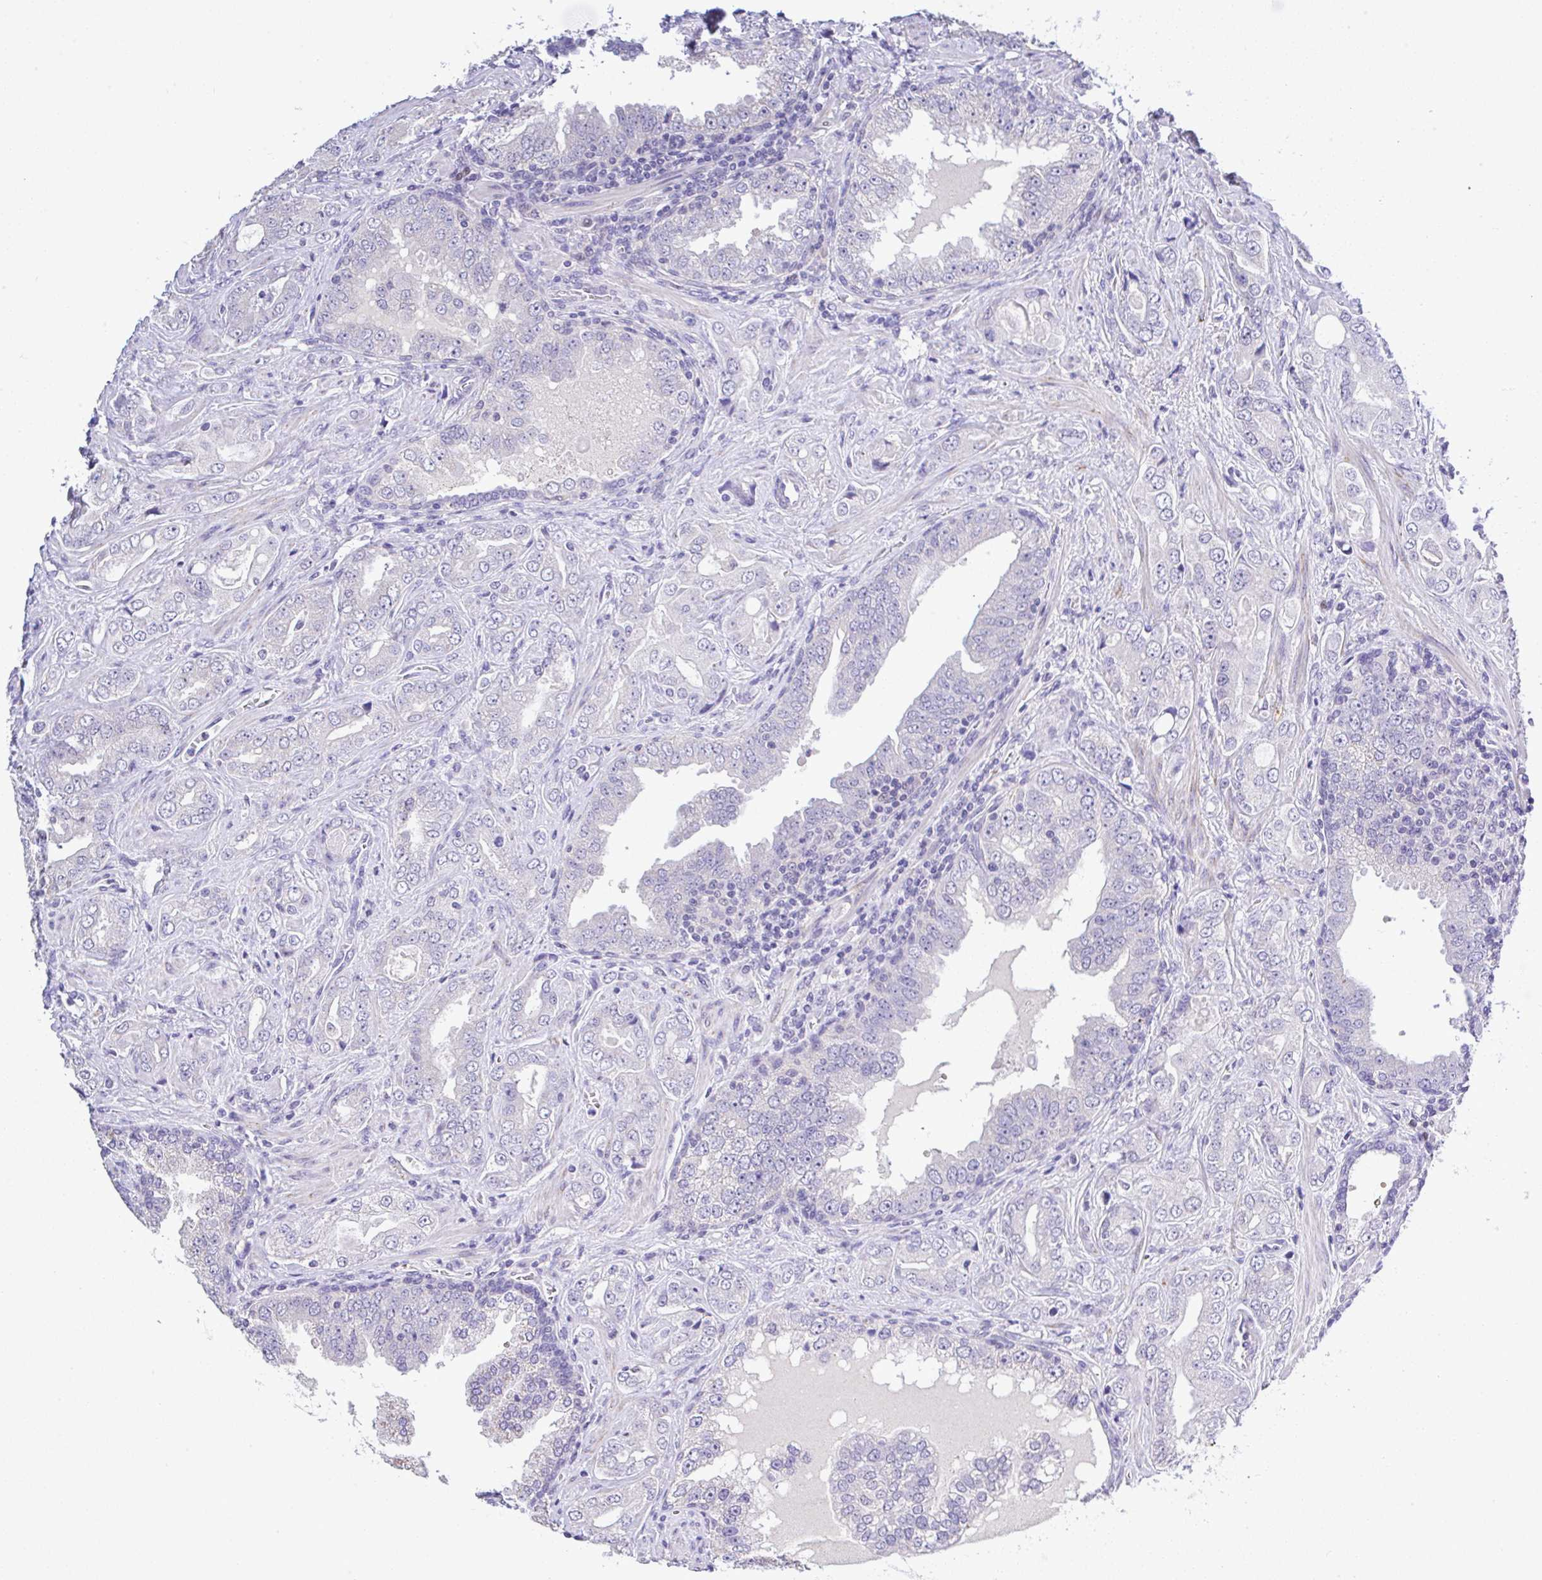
{"staining": {"intensity": "negative", "quantity": "none", "location": "none"}, "tissue": "prostate cancer", "cell_type": "Tumor cells", "image_type": "cancer", "snomed": [{"axis": "morphology", "description": "Adenocarcinoma, High grade"}, {"axis": "topography", "description": "Prostate"}], "caption": "Protein analysis of prostate adenocarcinoma (high-grade) demonstrates no significant positivity in tumor cells. (Brightfield microscopy of DAB (3,3'-diaminobenzidine) immunohistochemistry at high magnification).", "gene": "CTU1", "patient": {"sex": "male", "age": 67}}